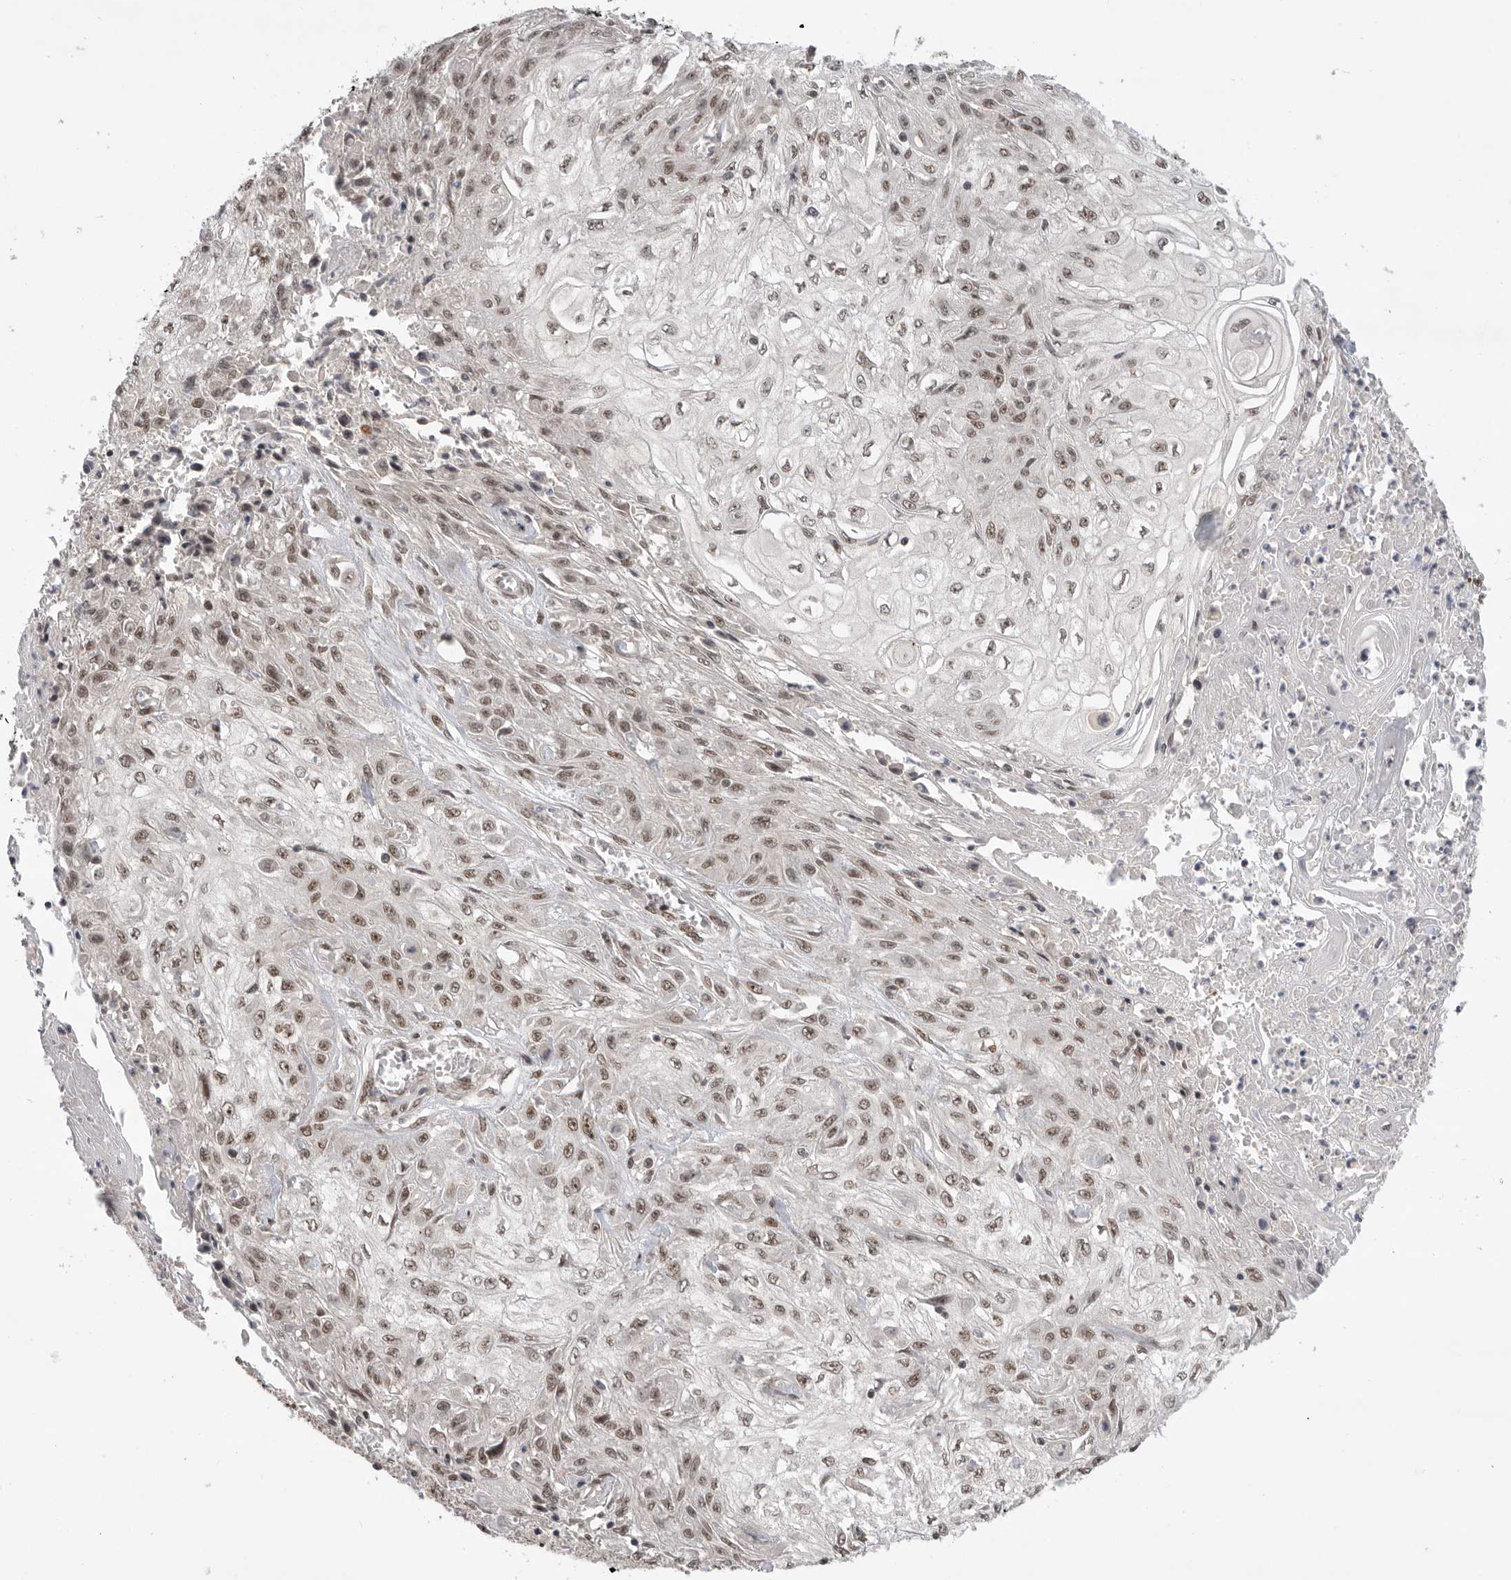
{"staining": {"intensity": "weak", "quantity": ">75%", "location": "nuclear"}, "tissue": "skin cancer", "cell_type": "Tumor cells", "image_type": "cancer", "snomed": [{"axis": "morphology", "description": "Squamous cell carcinoma, NOS"}, {"axis": "morphology", "description": "Squamous cell carcinoma, metastatic, NOS"}, {"axis": "topography", "description": "Skin"}, {"axis": "topography", "description": "Lymph node"}], "caption": "This photomicrograph reveals squamous cell carcinoma (skin) stained with IHC to label a protein in brown. The nuclear of tumor cells show weak positivity for the protein. Nuclei are counter-stained blue.", "gene": "ZNF830", "patient": {"sex": "male", "age": 75}}